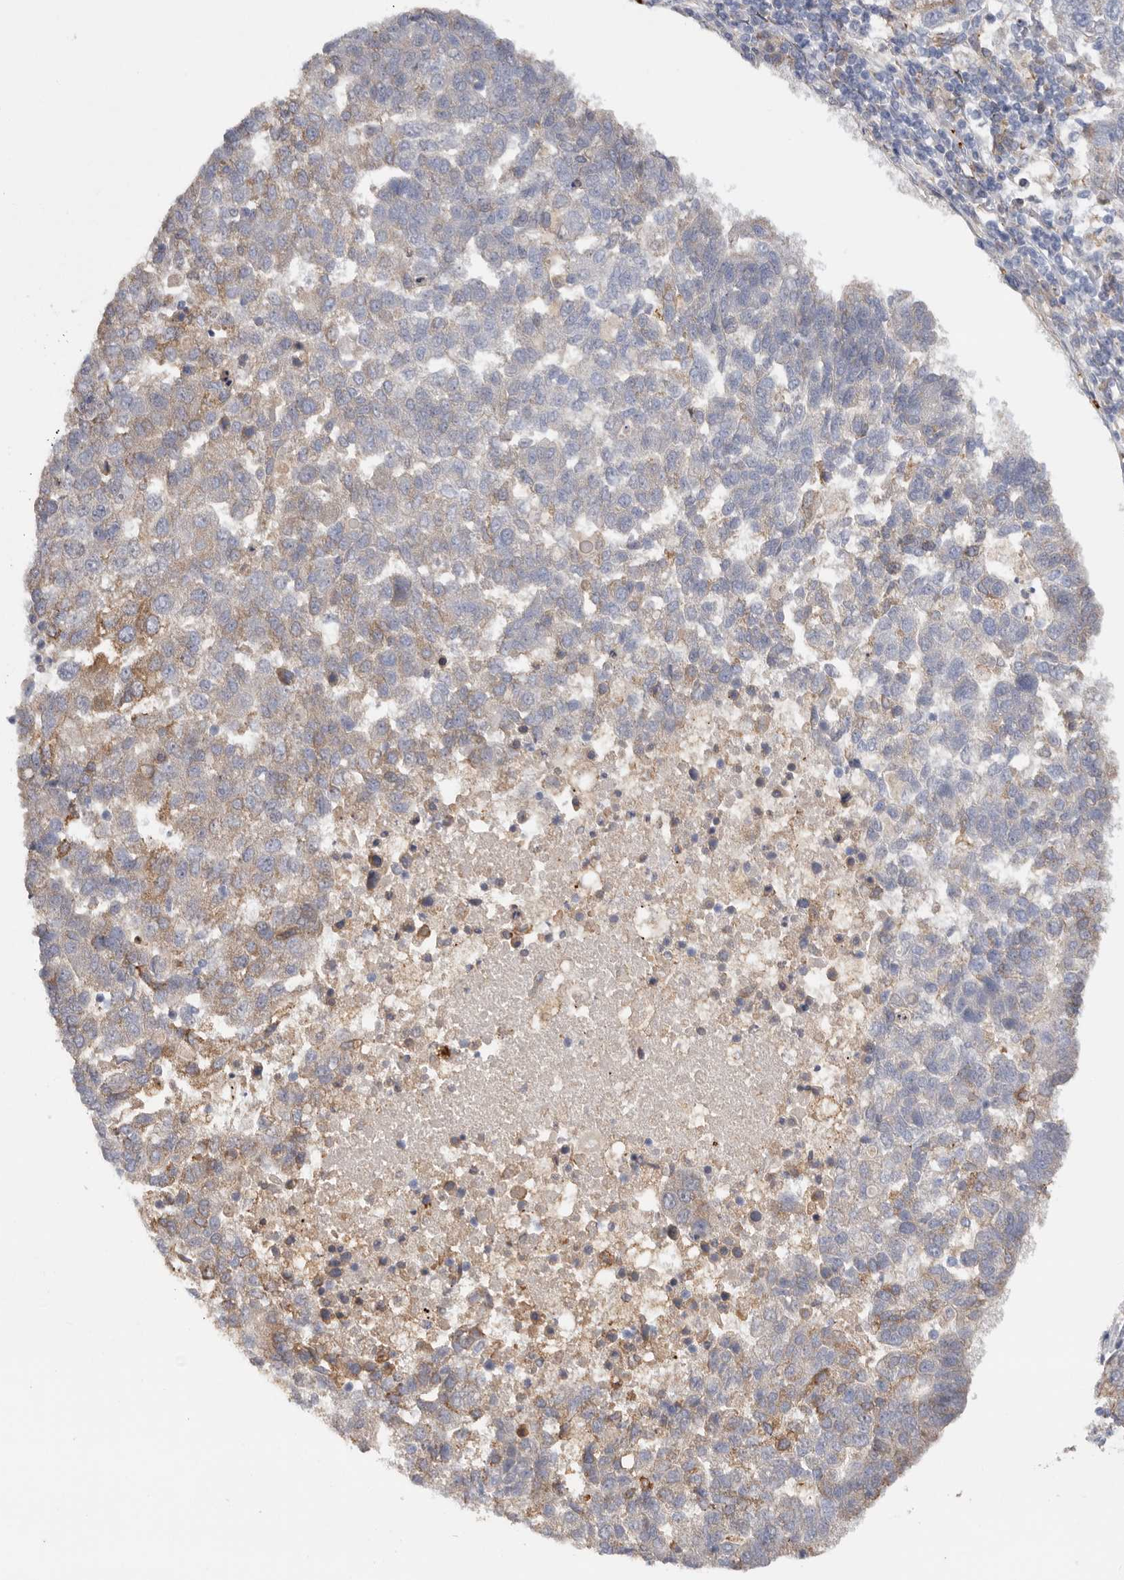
{"staining": {"intensity": "moderate", "quantity": "<25%", "location": "cytoplasmic/membranous"}, "tissue": "pancreatic cancer", "cell_type": "Tumor cells", "image_type": "cancer", "snomed": [{"axis": "morphology", "description": "Adenocarcinoma, NOS"}, {"axis": "topography", "description": "Pancreas"}], "caption": "Protein staining of pancreatic cancer (adenocarcinoma) tissue reveals moderate cytoplasmic/membranous expression in about <25% of tumor cells.", "gene": "CDC42BPB", "patient": {"sex": "female", "age": 61}}